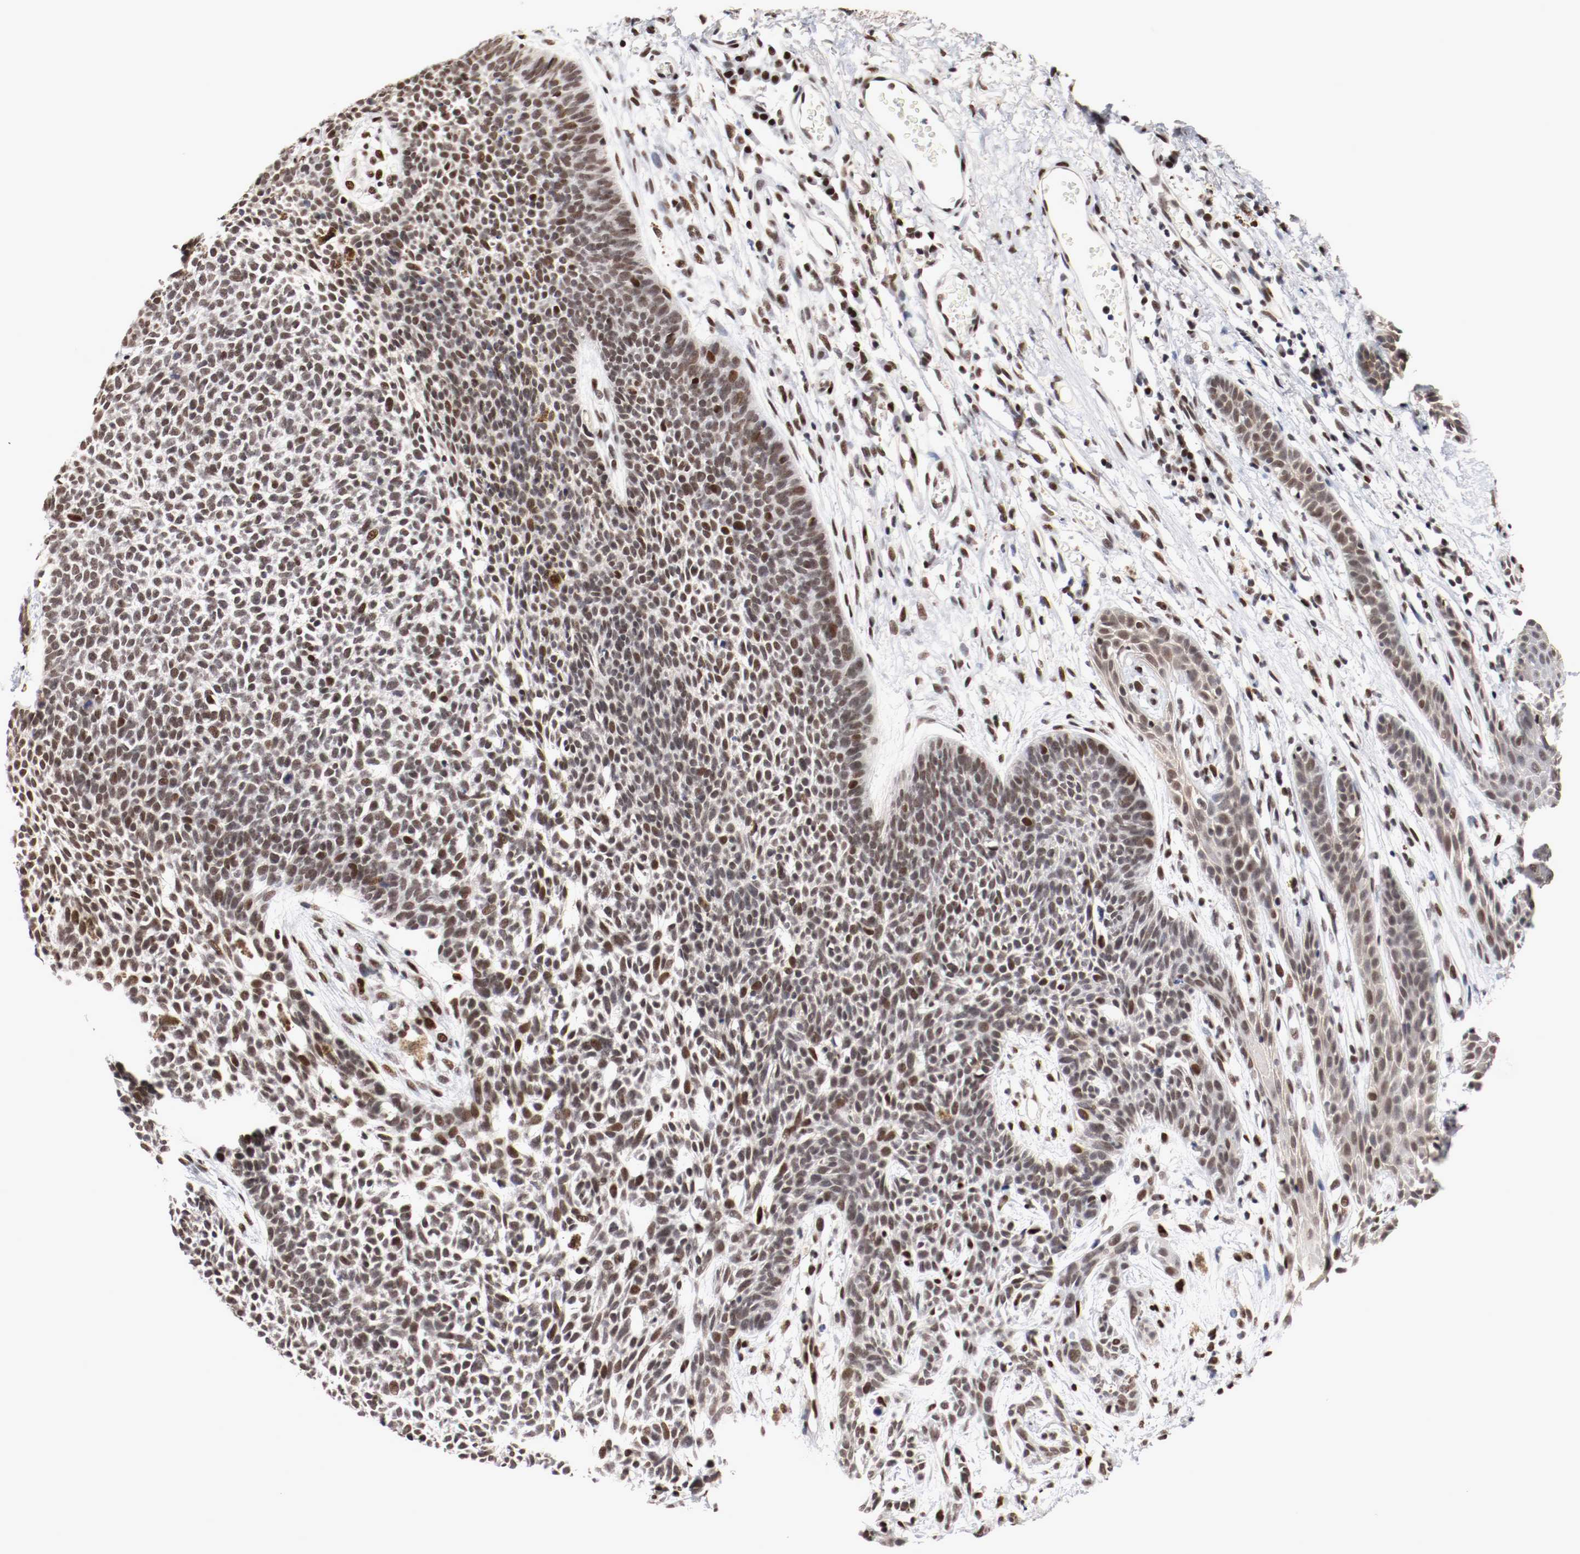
{"staining": {"intensity": "weak", "quantity": ">75%", "location": "nuclear"}, "tissue": "skin cancer", "cell_type": "Tumor cells", "image_type": "cancer", "snomed": [{"axis": "morphology", "description": "Basal cell carcinoma"}, {"axis": "topography", "description": "Skin"}], "caption": "IHC staining of basal cell carcinoma (skin), which demonstrates low levels of weak nuclear positivity in approximately >75% of tumor cells indicating weak nuclear protein expression. The staining was performed using DAB (brown) for protein detection and nuclei were counterstained in hematoxylin (blue).", "gene": "MEF2D", "patient": {"sex": "female", "age": 84}}